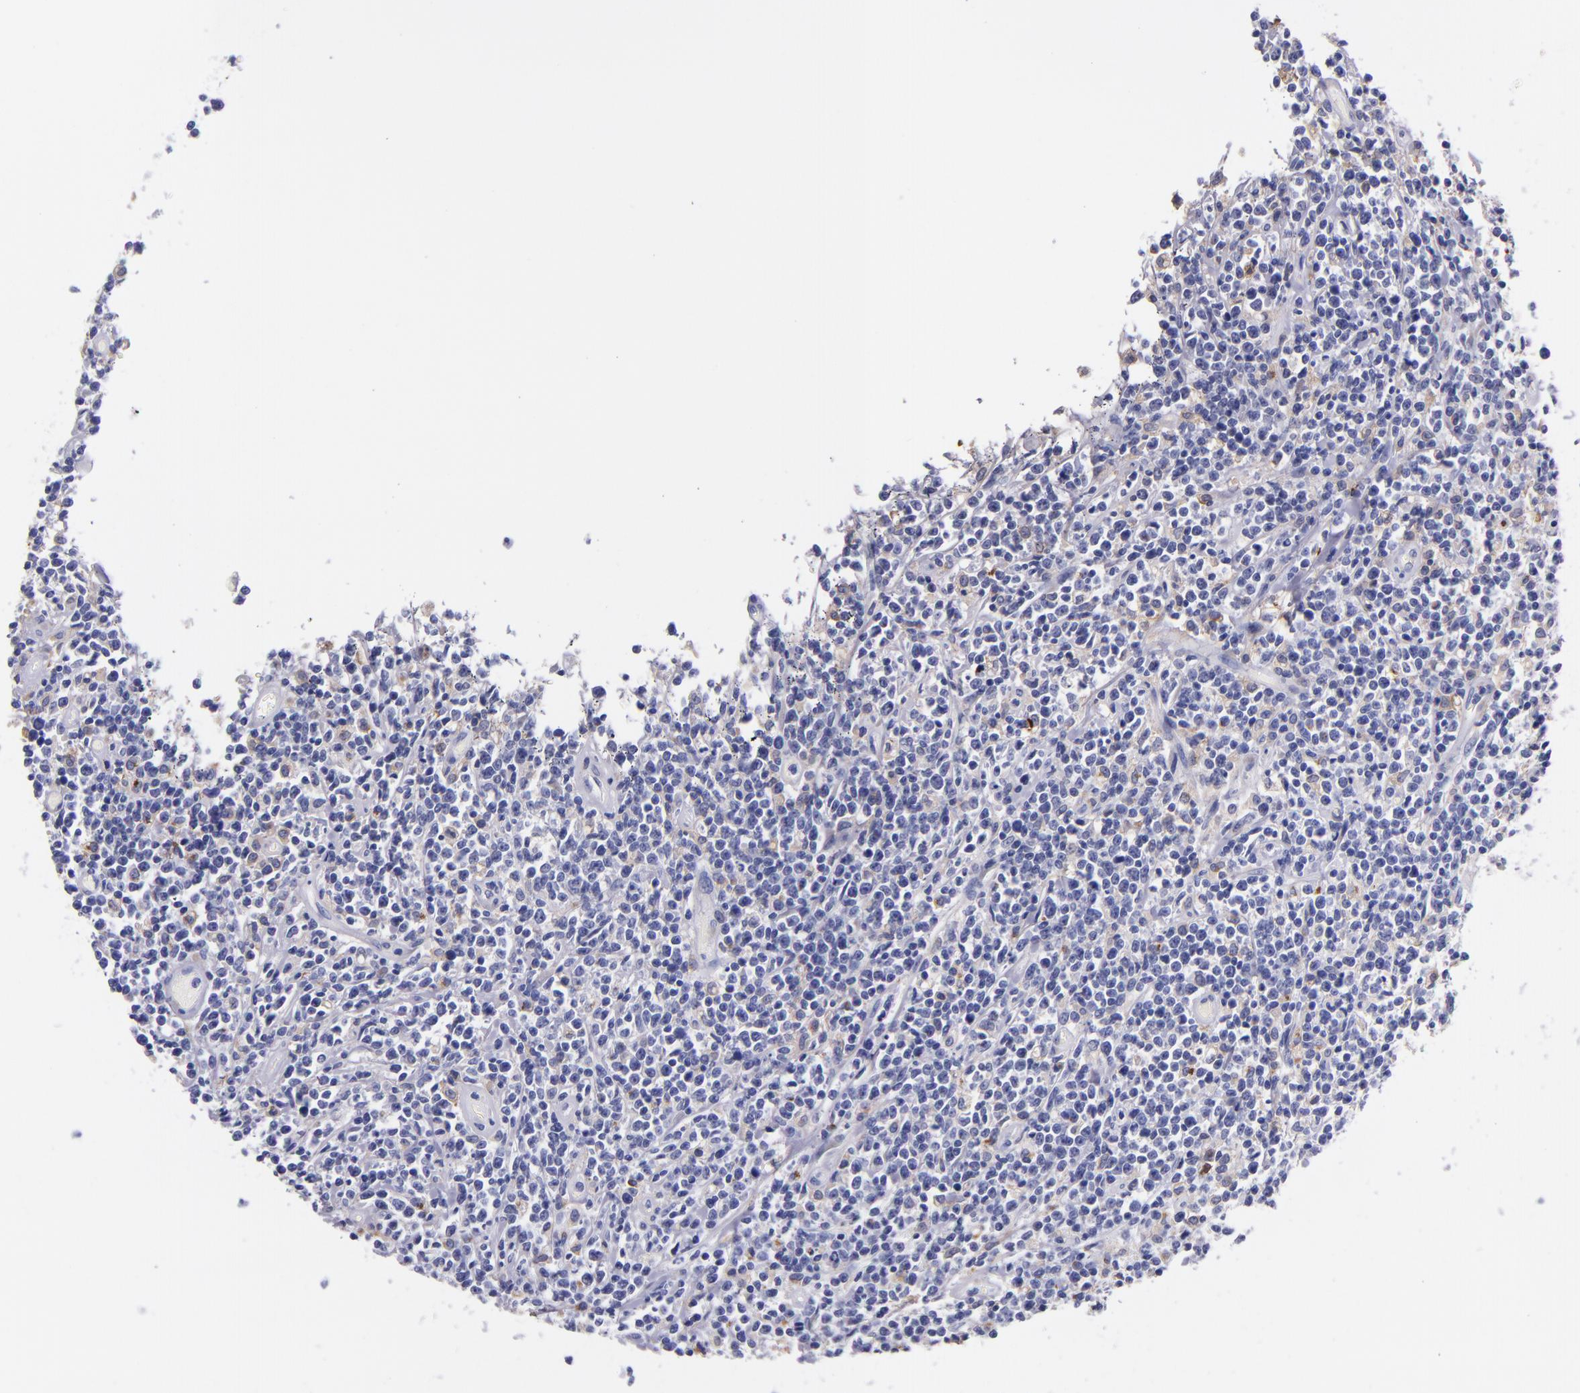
{"staining": {"intensity": "negative", "quantity": "none", "location": "none"}, "tissue": "lymphoma", "cell_type": "Tumor cells", "image_type": "cancer", "snomed": [{"axis": "morphology", "description": "Malignant lymphoma, non-Hodgkin's type, High grade"}, {"axis": "topography", "description": "Colon"}], "caption": "The photomicrograph demonstrates no significant positivity in tumor cells of lymphoma. The staining was performed using DAB (3,3'-diaminobenzidine) to visualize the protein expression in brown, while the nuclei were stained in blue with hematoxylin (Magnification: 20x).", "gene": "IVL", "patient": {"sex": "male", "age": 82}}